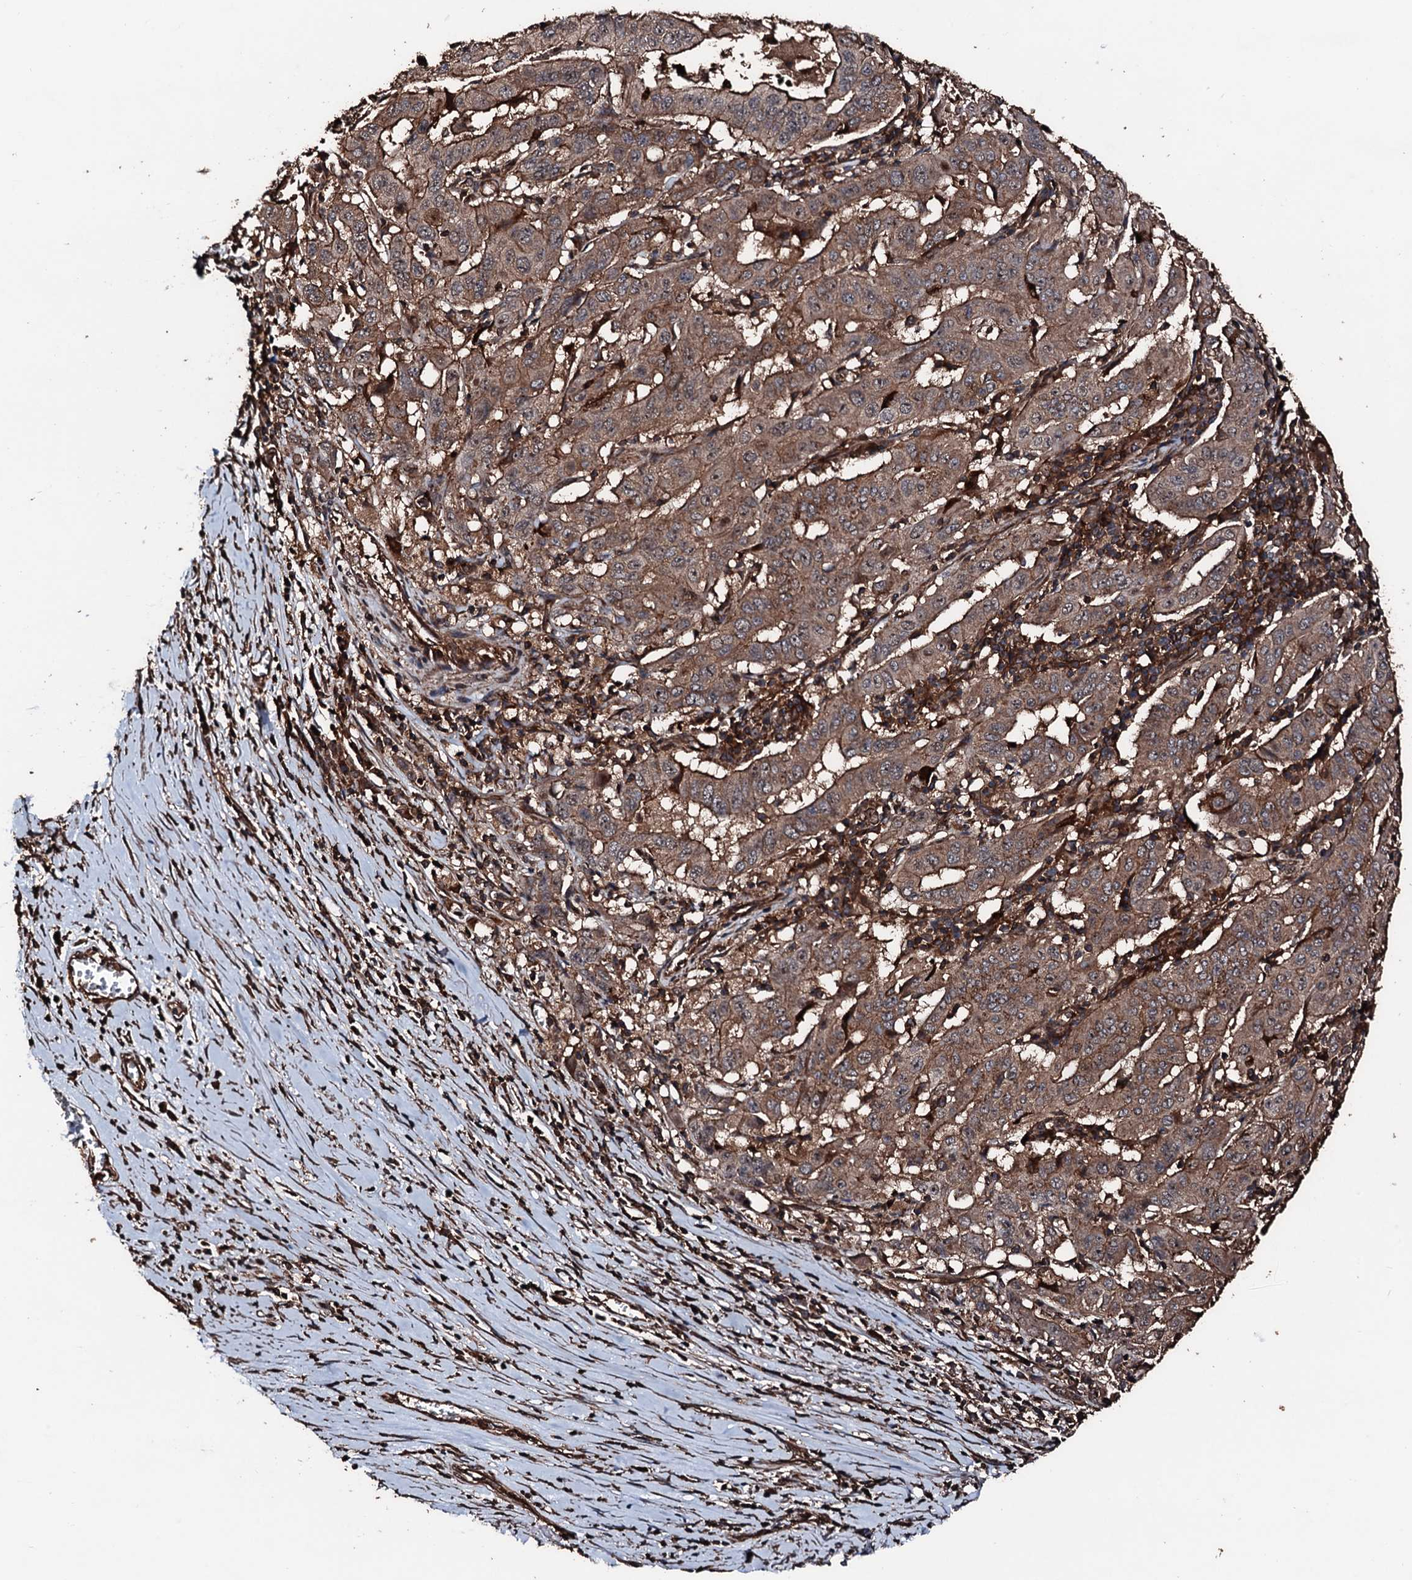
{"staining": {"intensity": "moderate", "quantity": ">75%", "location": "cytoplasmic/membranous"}, "tissue": "pancreatic cancer", "cell_type": "Tumor cells", "image_type": "cancer", "snomed": [{"axis": "morphology", "description": "Adenocarcinoma, NOS"}, {"axis": "topography", "description": "Pancreas"}], "caption": "The micrograph shows staining of pancreatic adenocarcinoma, revealing moderate cytoplasmic/membranous protein expression (brown color) within tumor cells.", "gene": "KIF18A", "patient": {"sex": "male", "age": 63}}